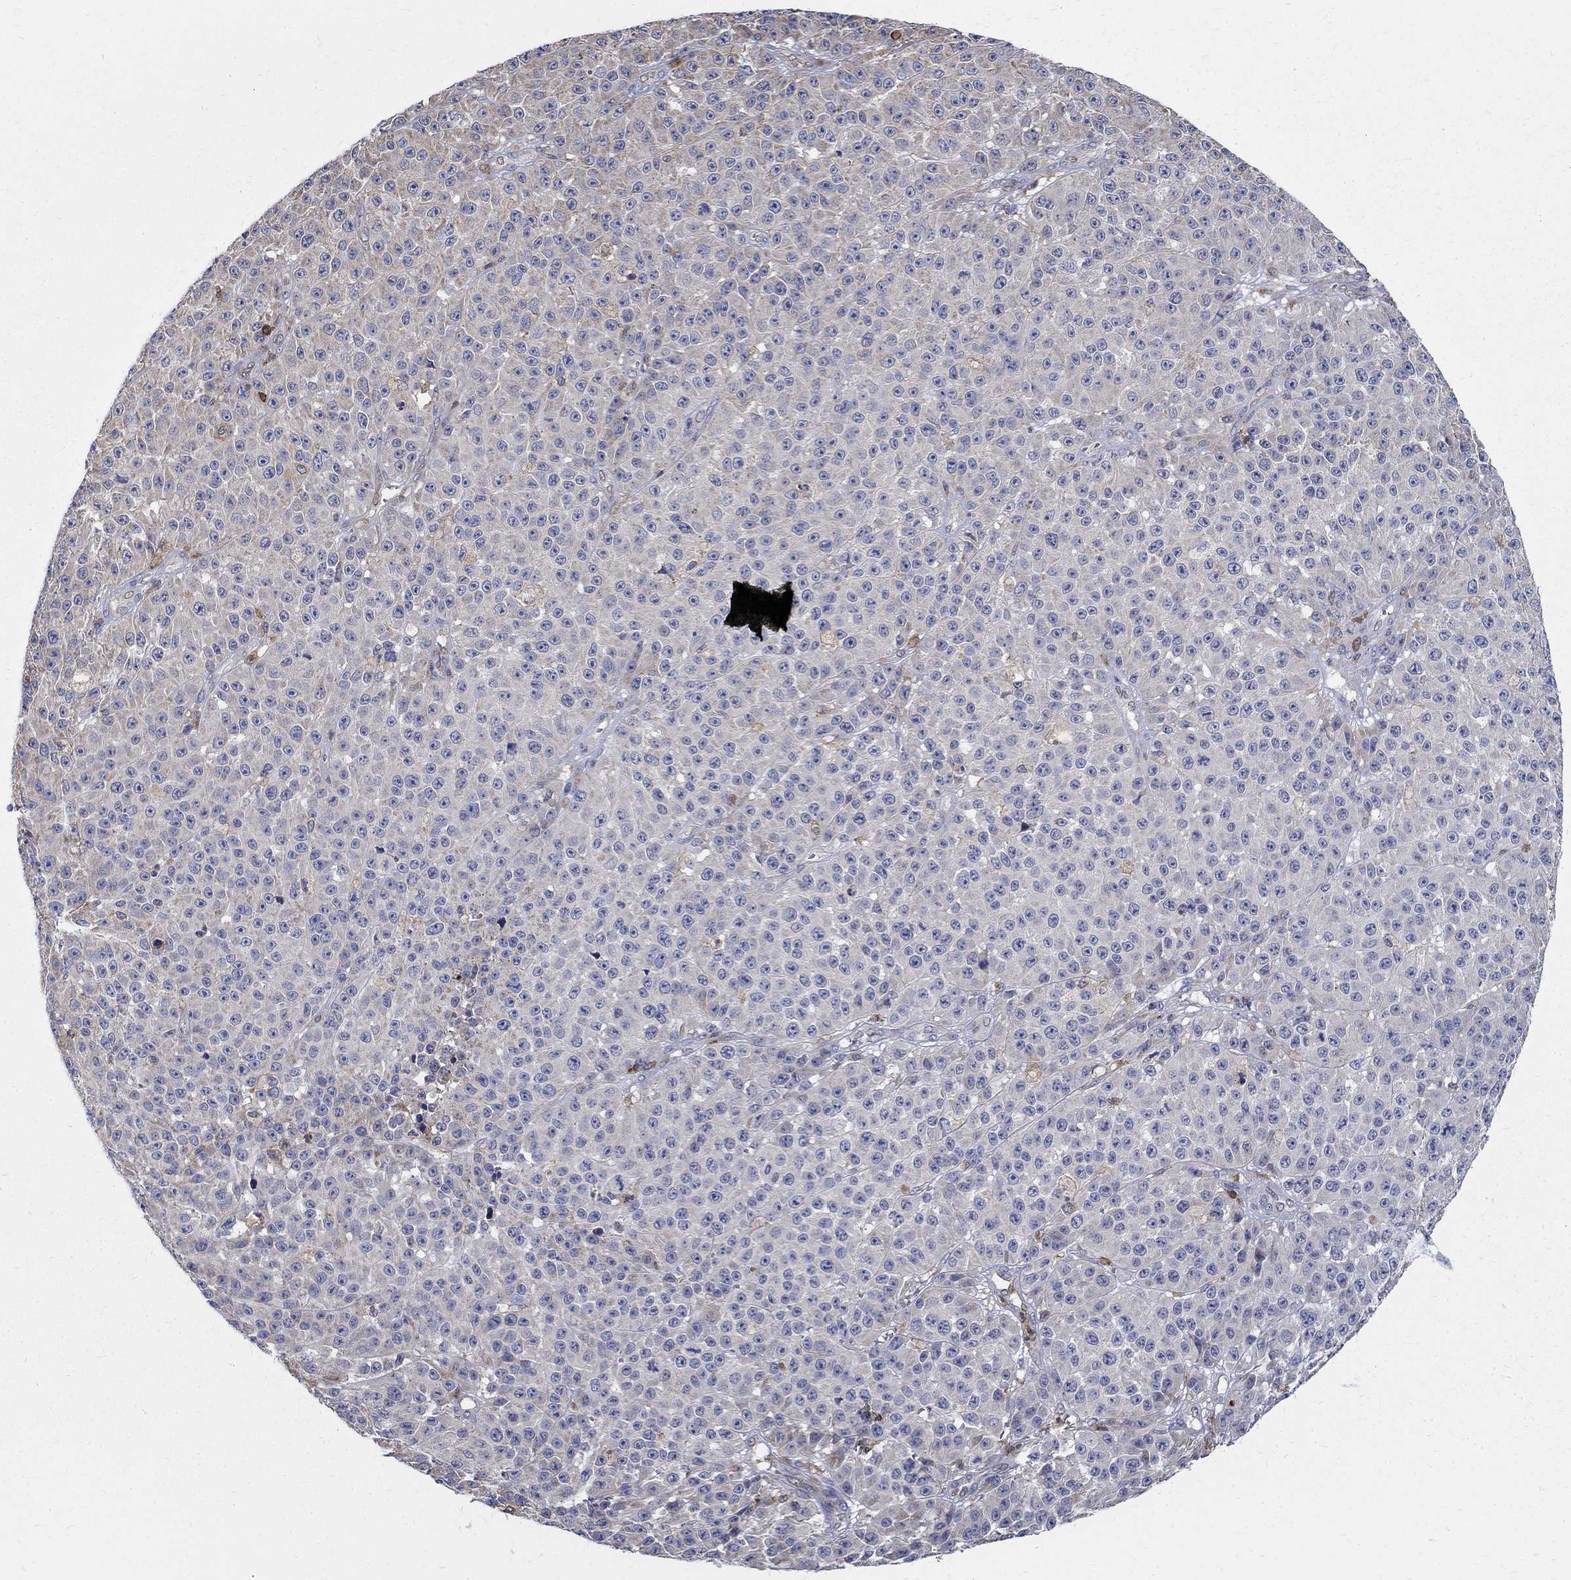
{"staining": {"intensity": "negative", "quantity": "none", "location": "none"}, "tissue": "melanoma", "cell_type": "Tumor cells", "image_type": "cancer", "snomed": [{"axis": "morphology", "description": "Malignant melanoma, NOS"}, {"axis": "topography", "description": "Skin"}], "caption": "Tumor cells show no significant protein expression in melanoma.", "gene": "AGAP2", "patient": {"sex": "female", "age": 58}}